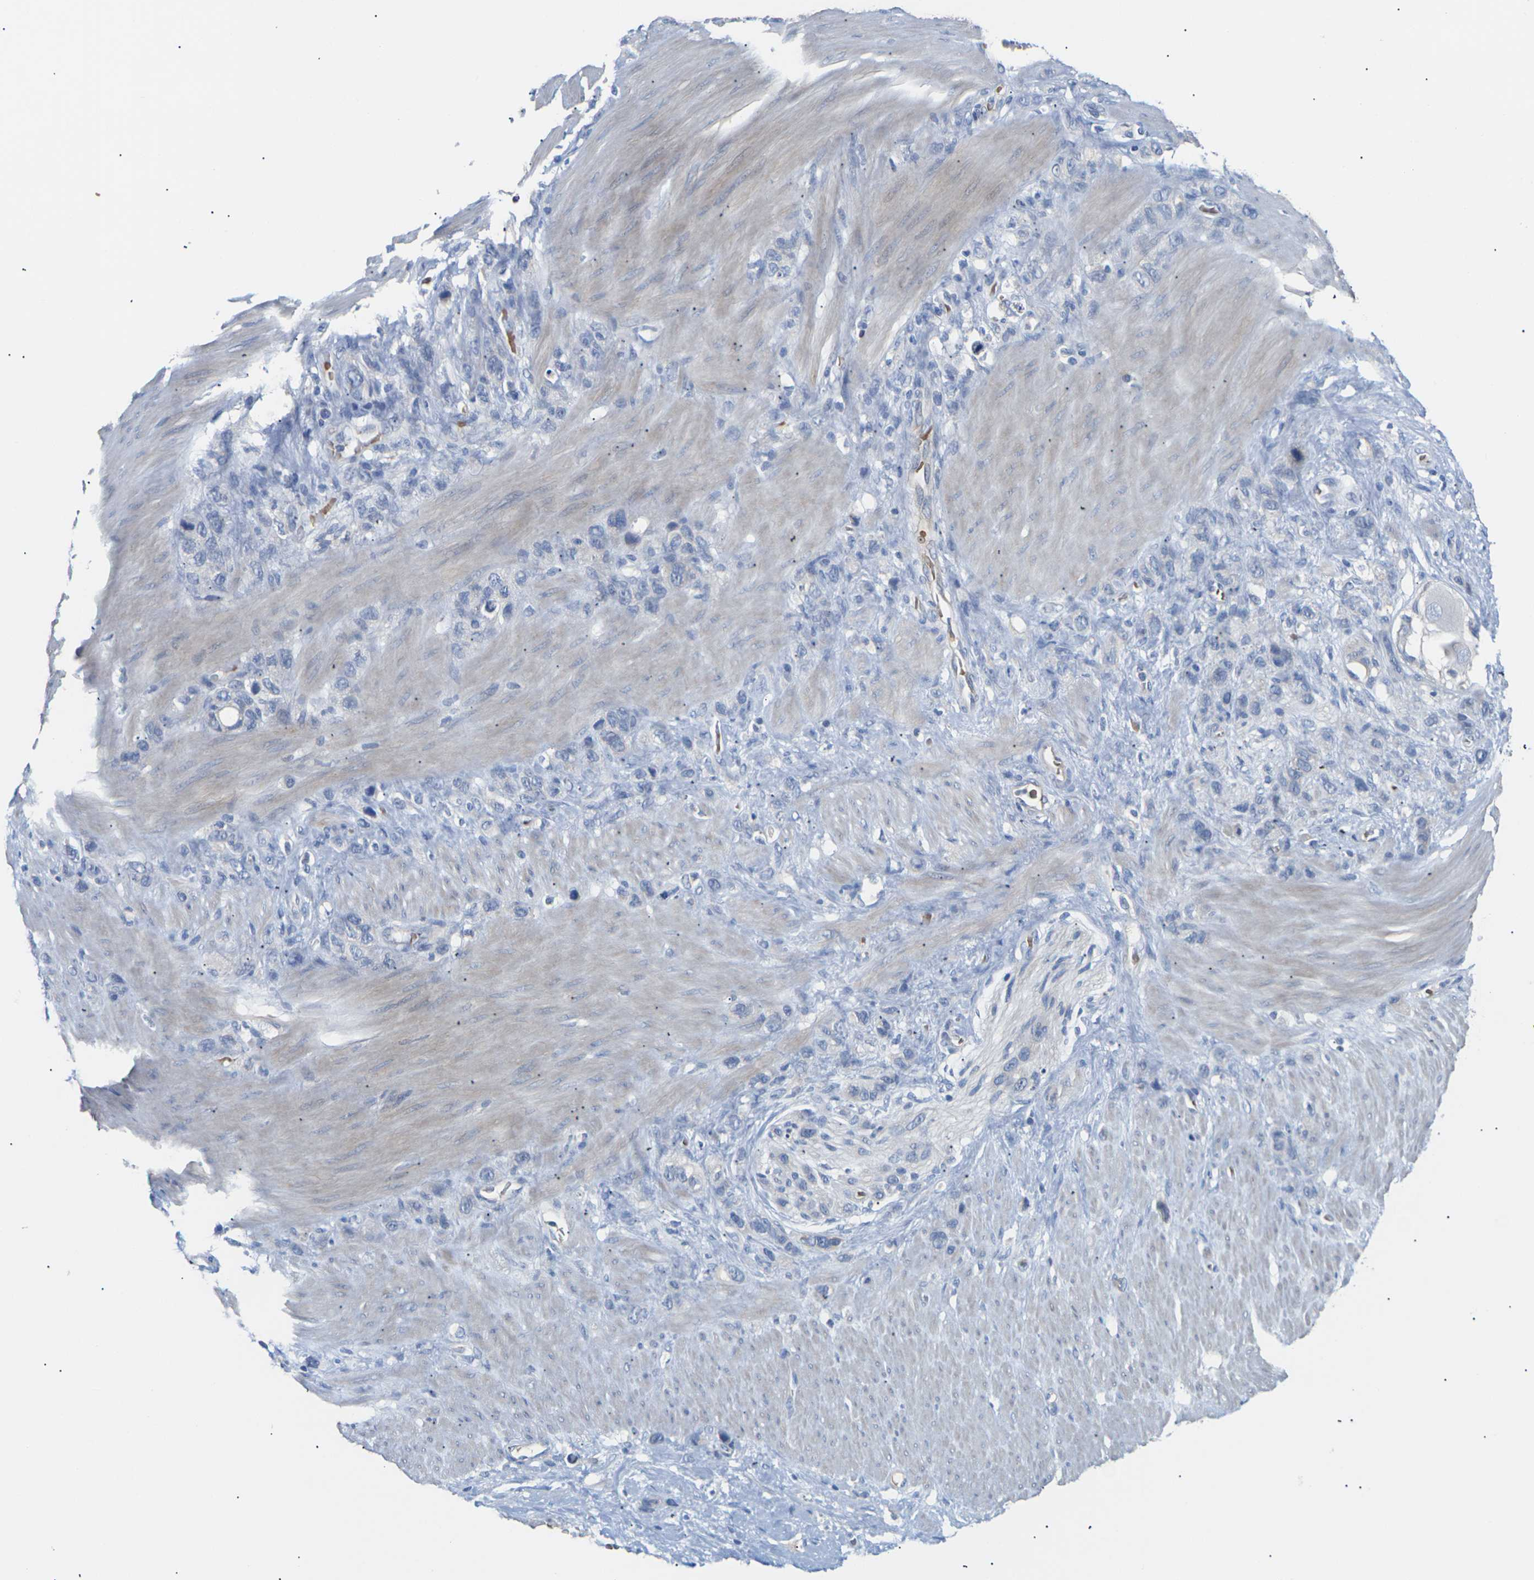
{"staining": {"intensity": "negative", "quantity": "none", "location": "none"}, "tissue": "stomach cancer", "cell_type": "Tumor cells", "image_type": "cancer", "snomed": [{"axis": "morphology", "description": "Adenocarcinoma, NOS"}, {"axis": "morphology", "description": "Adenocarcinoma, High grade"}, {"axis": "topography", "description": "Stomach, upper"}, {"axis": "topography", "description": "Stomach, lower"}], "caption": "Immunohistochemistry histopathology image of neoplastic tissue: human stomach cancer stained with DAB (3,3'-diaminobenzidine) exhibits no significant protein expression in tumor cells.", "gene": "TMCO4", "patient": {"sex": "female", "age": 65}}